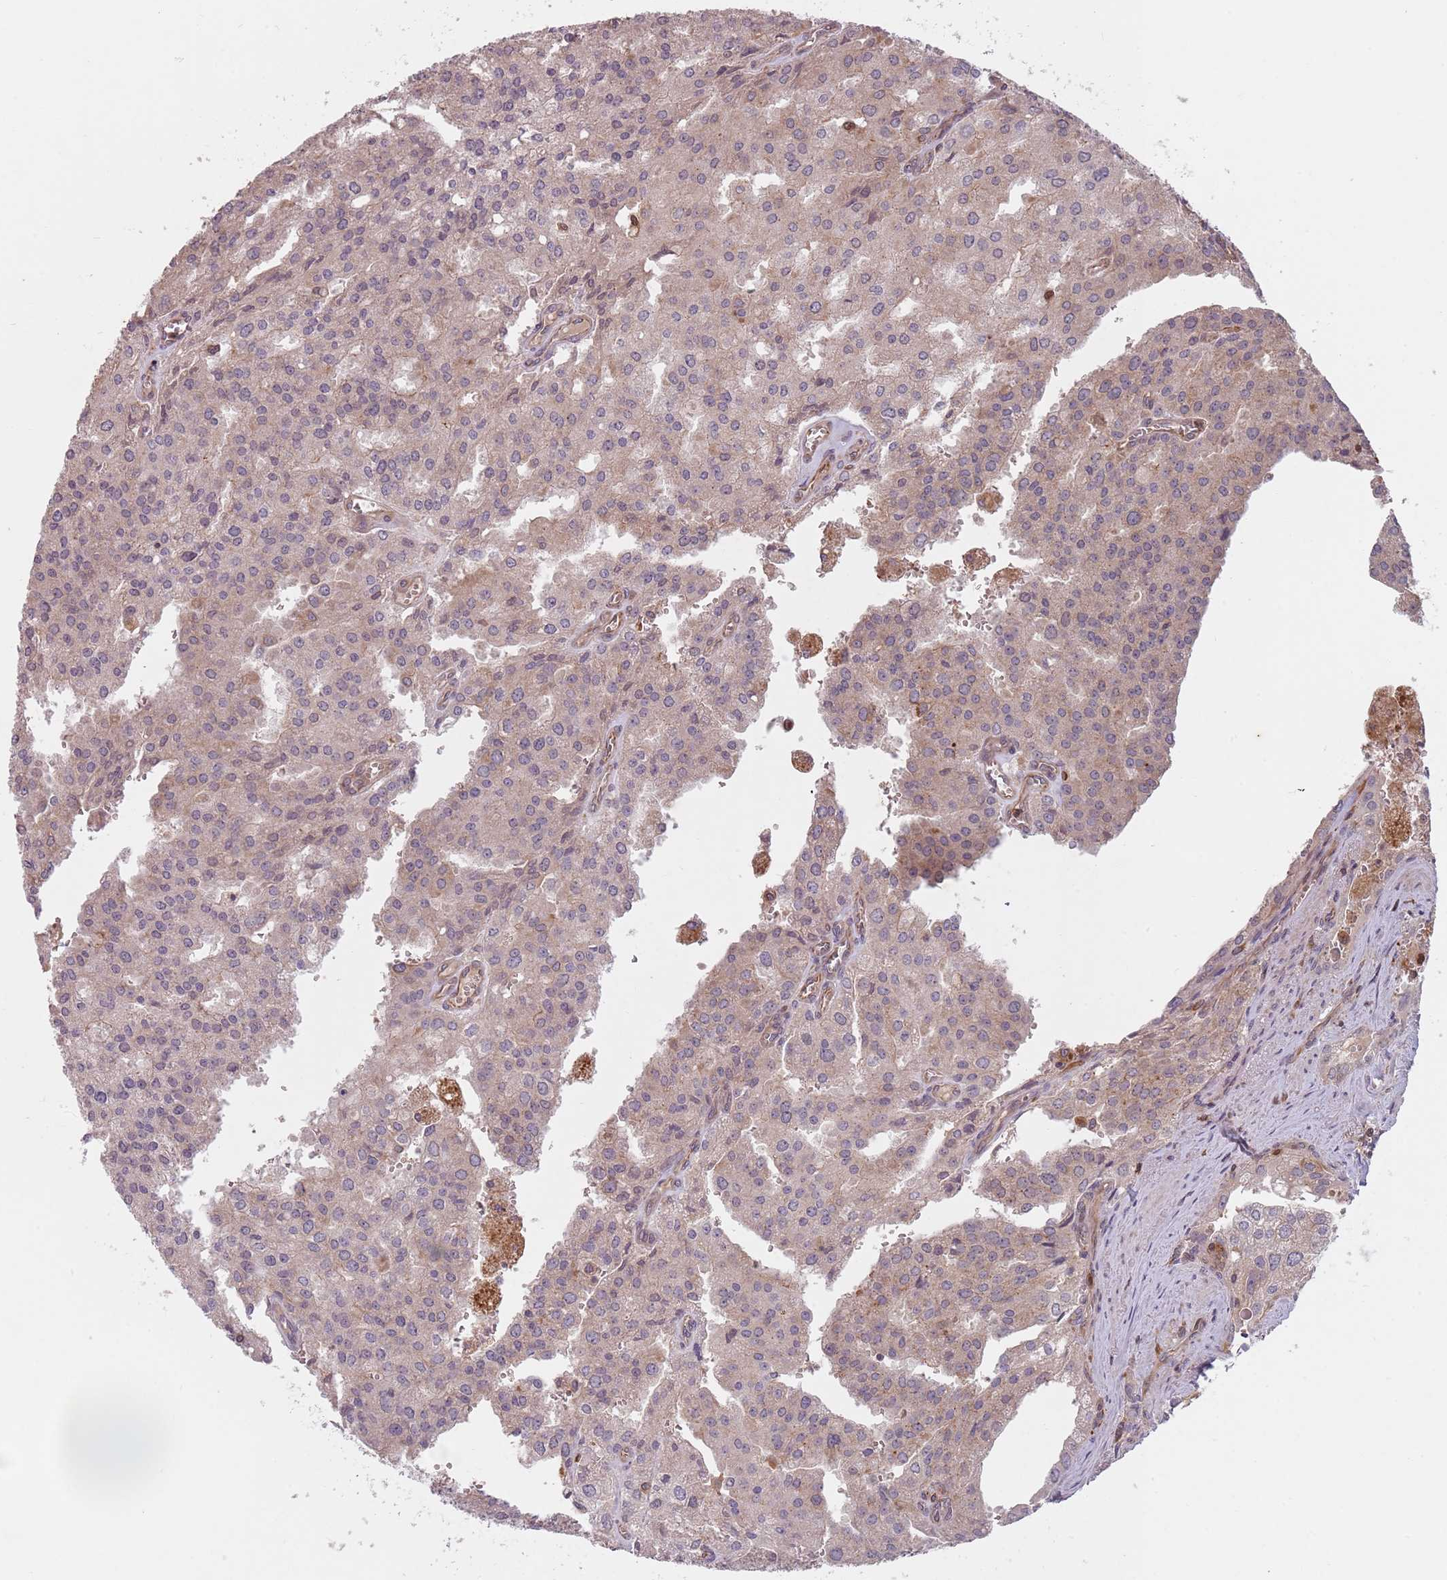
{"staining": {"intensity": "weak", "quantity": "<25%", "location": "cytoplasmic/membranous"}, "tissue": "prostate cancer", "cell_type": "Tumor cells", "image_type": "cancer", "snomed": [{"axis": "morphology", "description": "Adenocarcinoma, High grade"}, {"axis": "topography", "description": "Prostate"}], "caption": "Adenocarcinoma (high-grade) (prostate) stained for a protein using immunohistochemistry demonstrates no staining tumor cells.", "gene": "GPR180", "patient": {"sex": "male", "age": 68}}